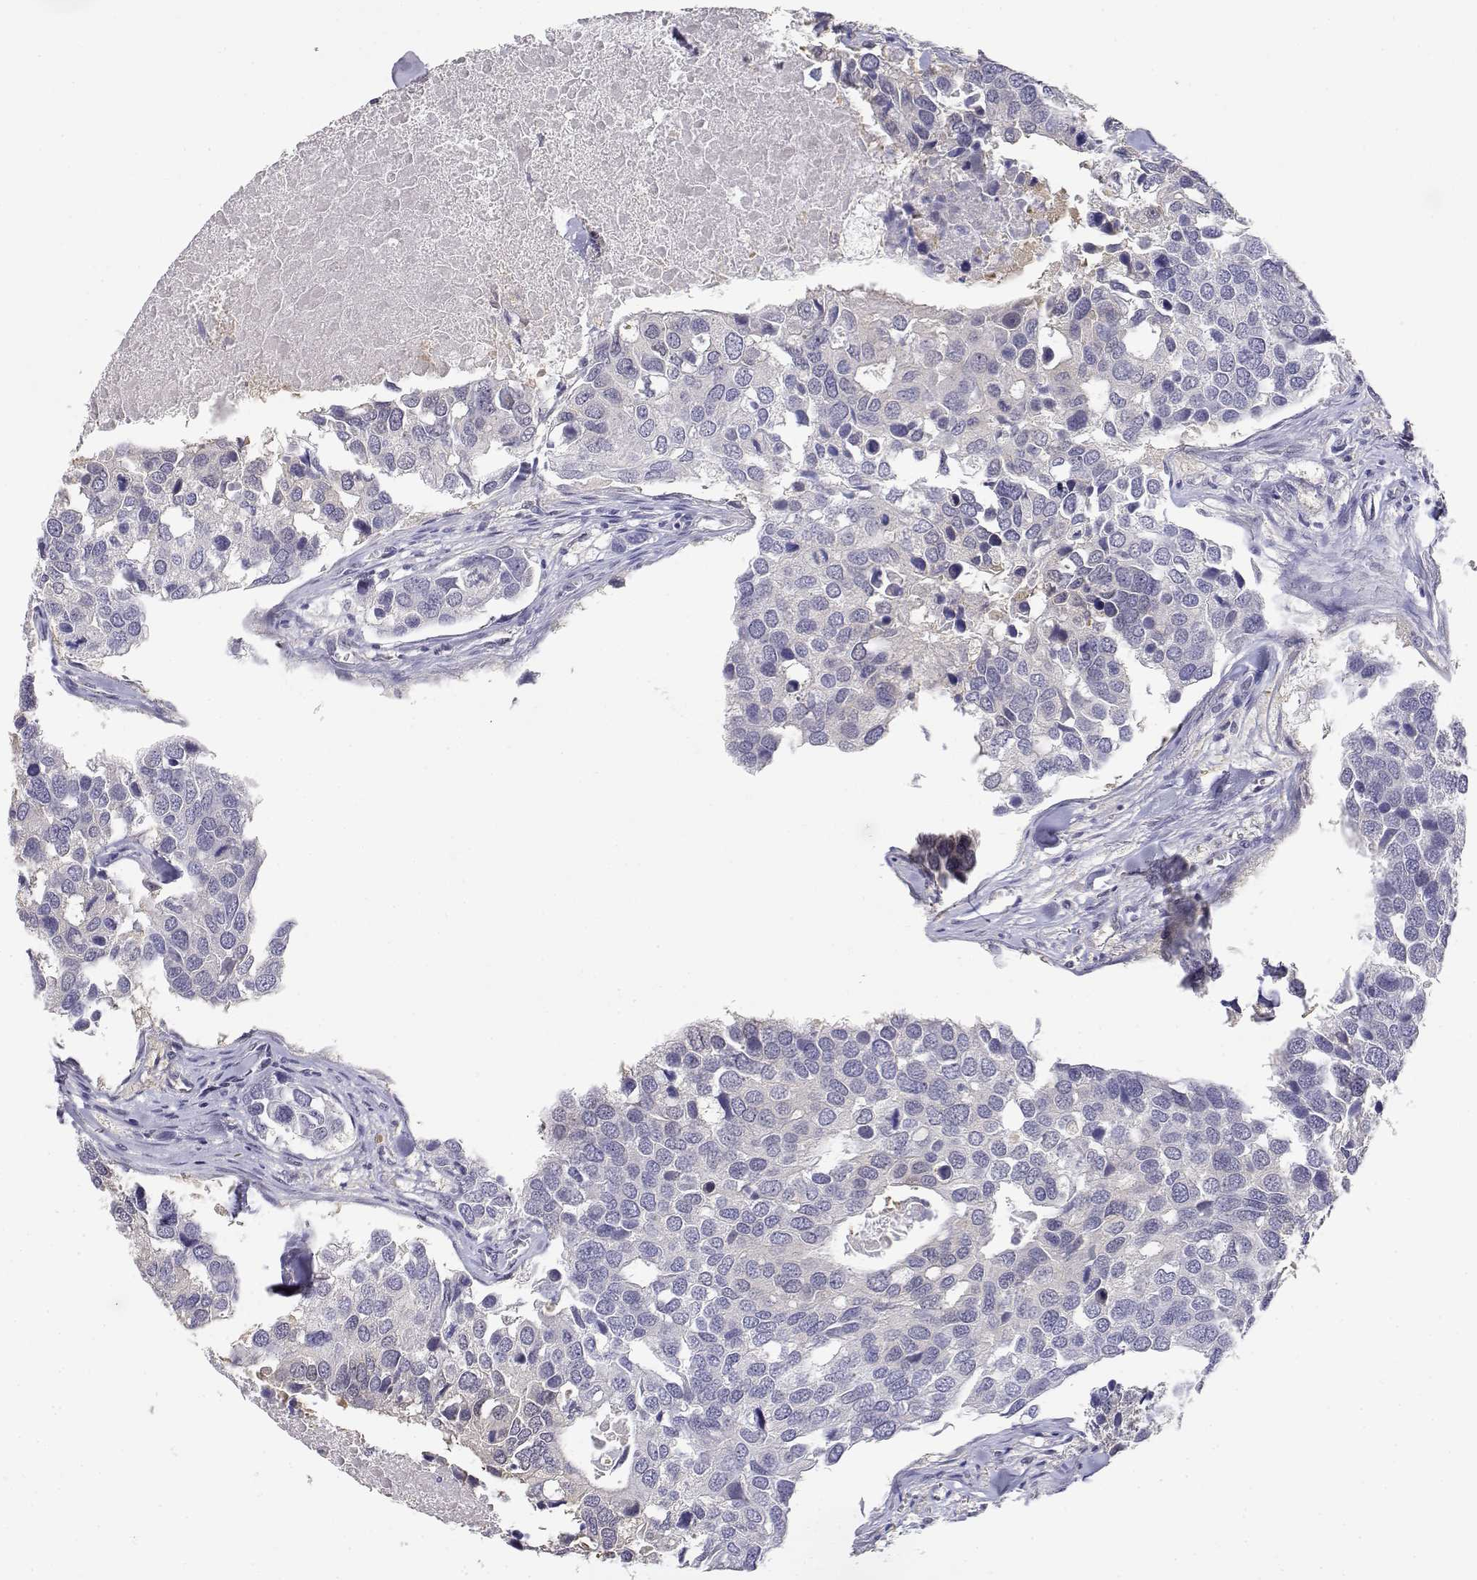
{"staining": {"intensity": "negative", "quantity": "none", "location": "none"}, "tissue": "breast cancer", "cell_type": "Tumor cells", "image_type": "cancer", "snomed": [{"axis": "morphology", "description": "Duct carcinoma"}, {"axis": "topography", "description": "Breast"}], "caption": "Intraductal carcinoma (breast) stained for a protein using immunohistochemistry (IHC) exhibits no staining tumor cells.", "gene": "ADA", "patient": {"sex": "female", "age": 83}}